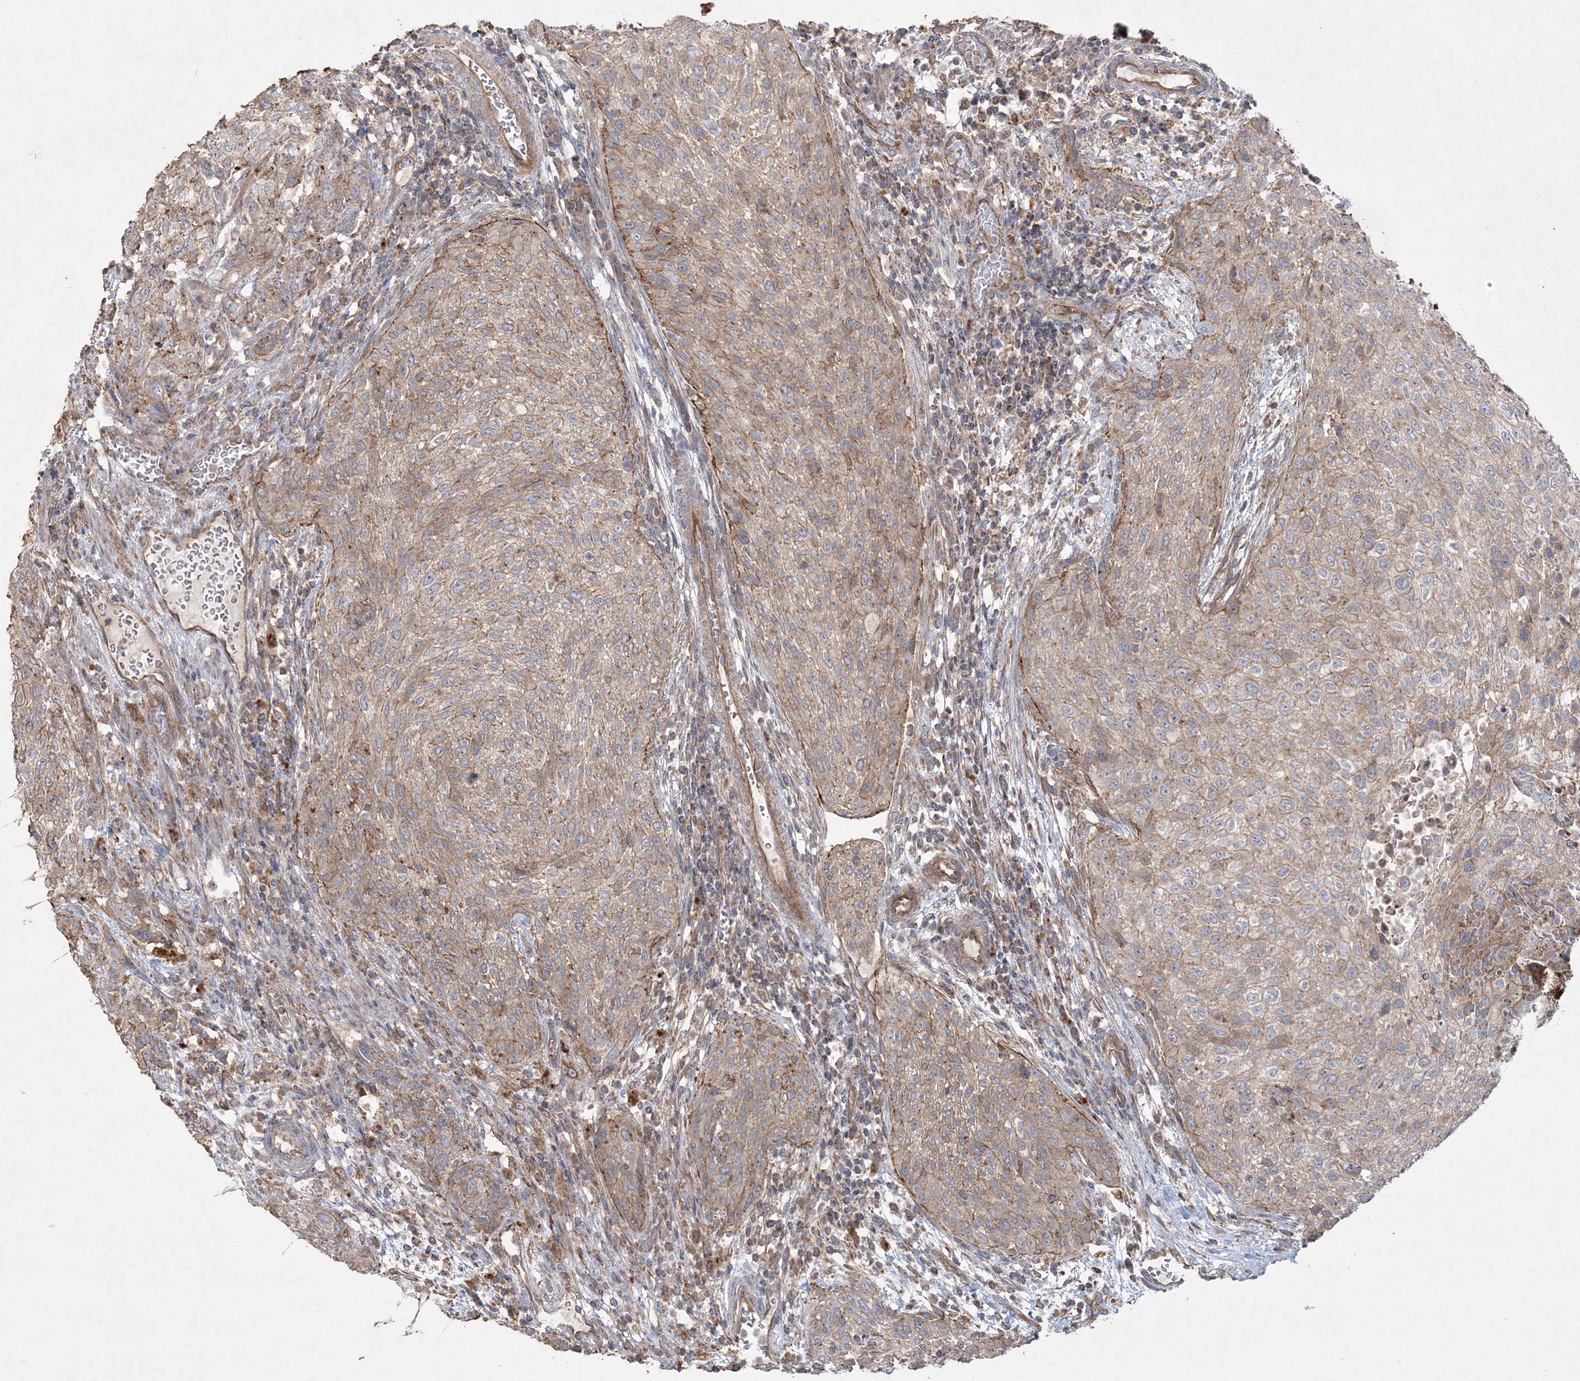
{"staining": {"intensity": "moderate", "quantity": "25%-75%", "location": "cytoplasmic/membranous"}, "tissue": "urothelial cancer", "cell_type": "Tumor cells", "image_type": "cancer", "snomed": [{"axis": "morphology", "description": "Urothelial carcinoma, High grade"}, {"axis": "topography", "description": "Urinary bladder"}], "caption": "A micrograph showing moderate cytoplasmic/membranous expression in about 25%-75% of tumor cells in urothelial cancer, as visualized by brown immunohistochemical staining.", "gene": "TTC7A", "patient": {"sex": "male", "age": 35}}